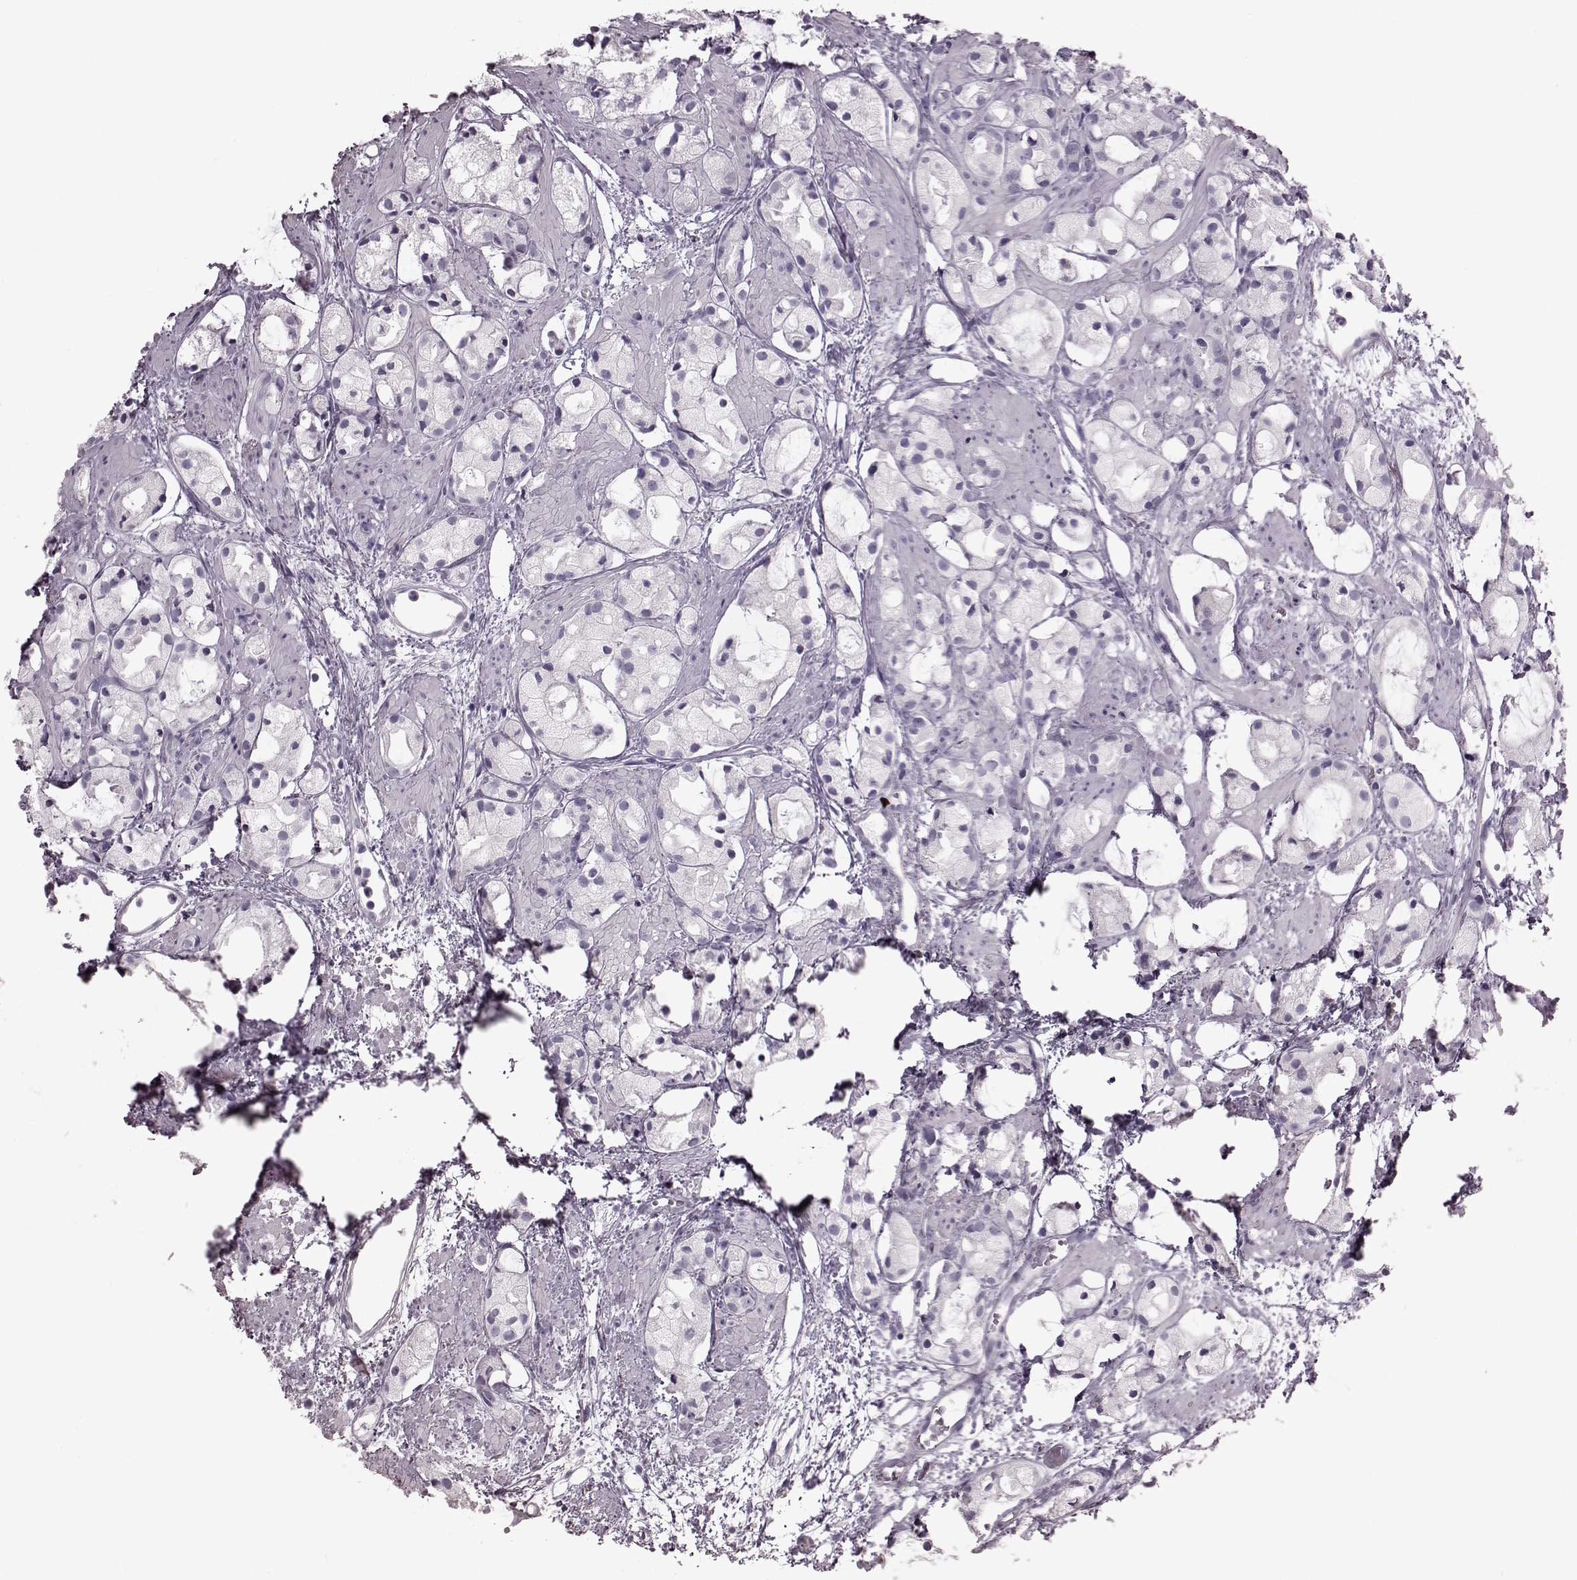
{"staining": {"intensity": "negative", "quantity": "none", "location": "none"}, "tissue": "prostate cancer", "cell_type": "Tumor cells", "image_type": "cancer", "snomed": [{"axis": "morphology", "description": "Adenocarcinoma, High grade"}, {"axis": "topography", "description": "Prostate"}], "caption": "This is an IHC image of human prostate cancer (high-grade adenocarcinoma). There is no positivity in tumor cells.", "gene": "CRYBA2", "patient": {"sex": "male", "age": 85}}